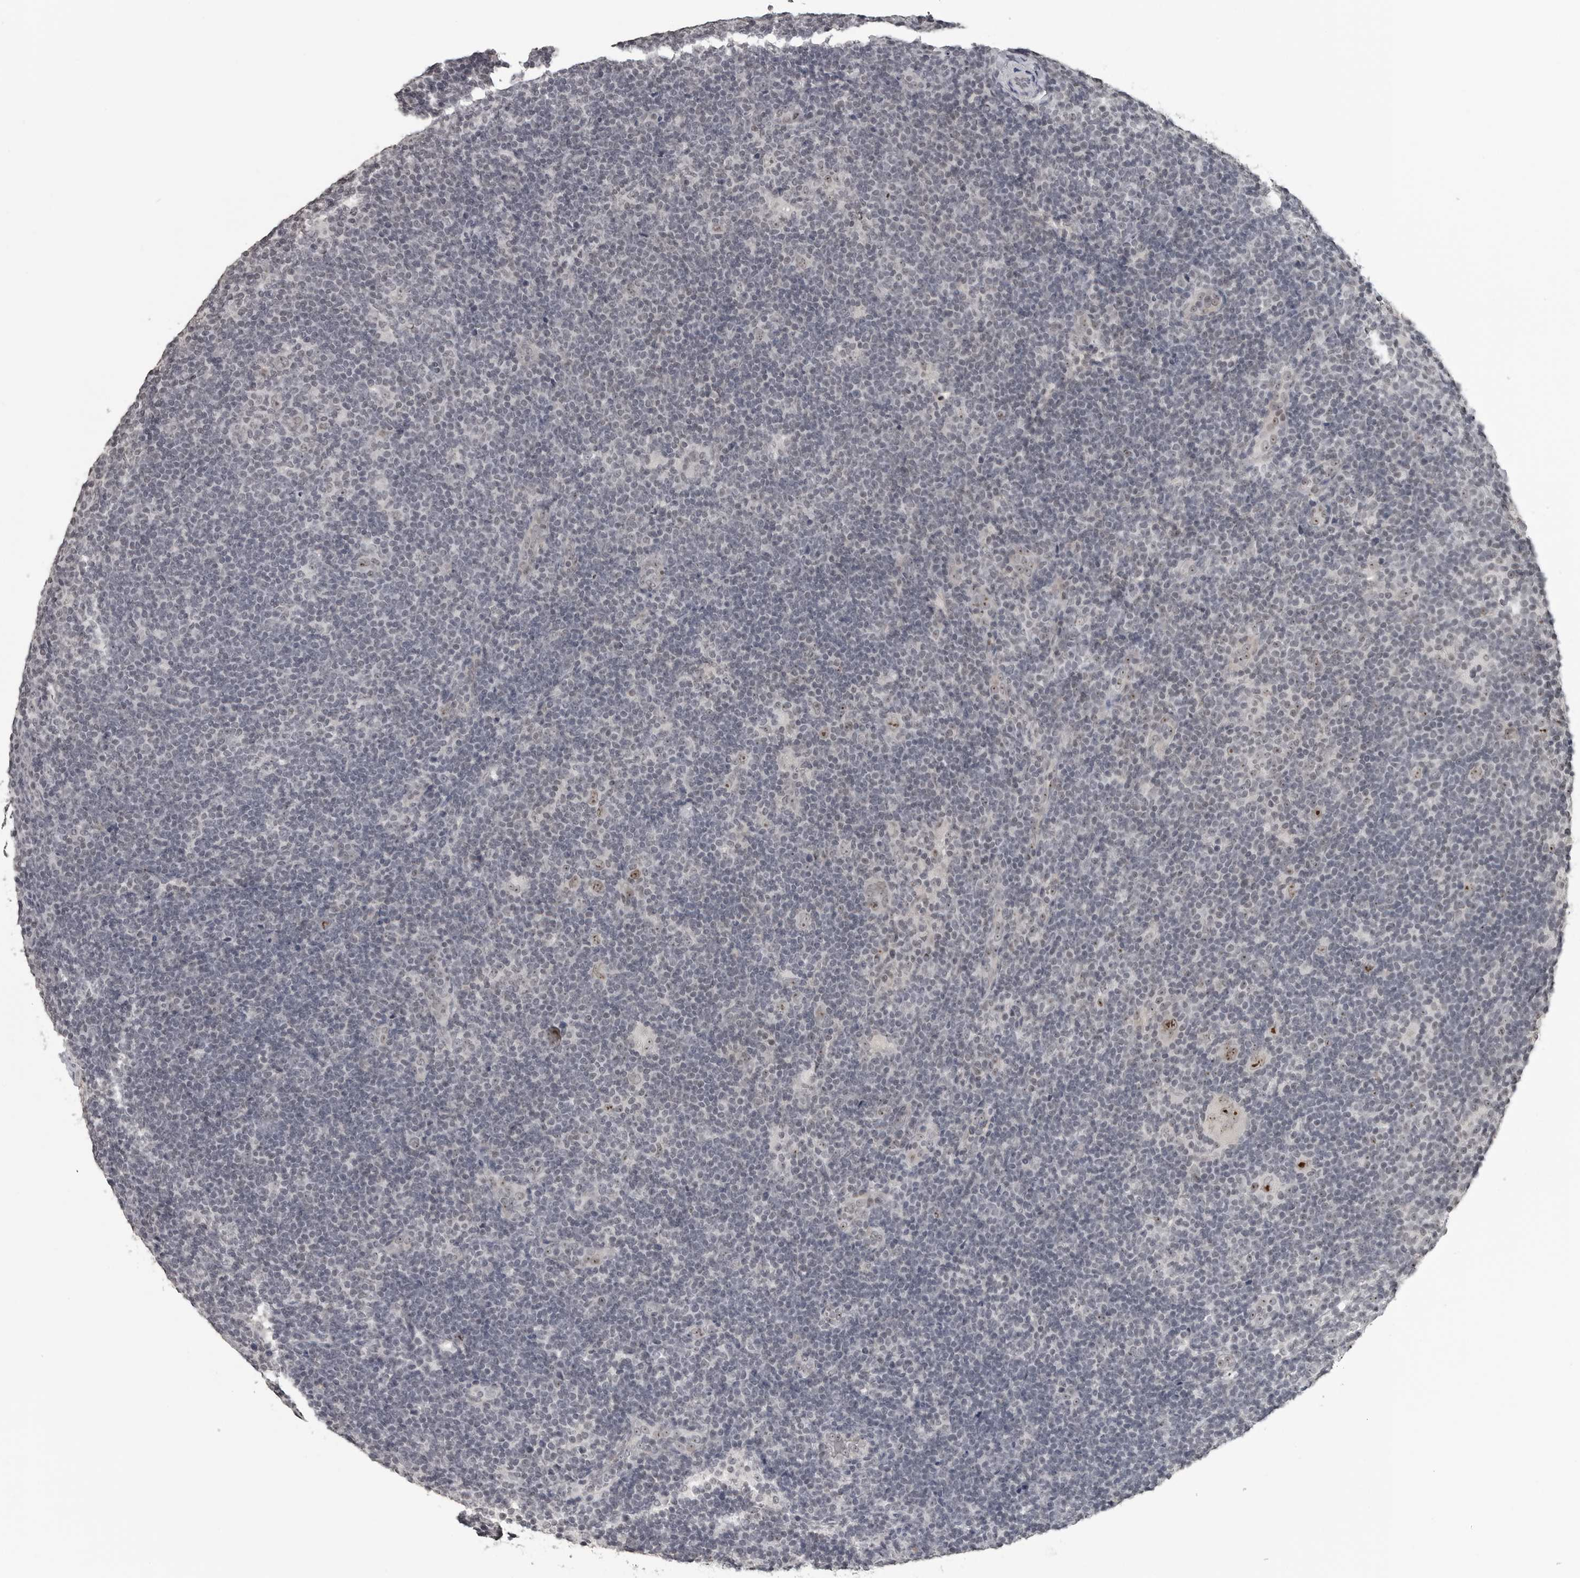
{"staining": {"intensity": "strong", "quantity": "25%-75%", "location": "nuclear"}, "tissue": "lymphoma", "cell_type": "Tumor cells", "image_type": "cancer", "snomed": [{"axis": "morphology", "description": "Hodgkin's disease, NOS"}, {"axis": "topography", "description": "Lymph node"}], "caption": "A high amount of strong nuclear staining is seen in approximately 25%-75% of tumor cells in Hodgkin's disease tissue. Nuclei are stained in blue.", "gene": "DDX54", "patient": {"sex": "female", "age": 57}}